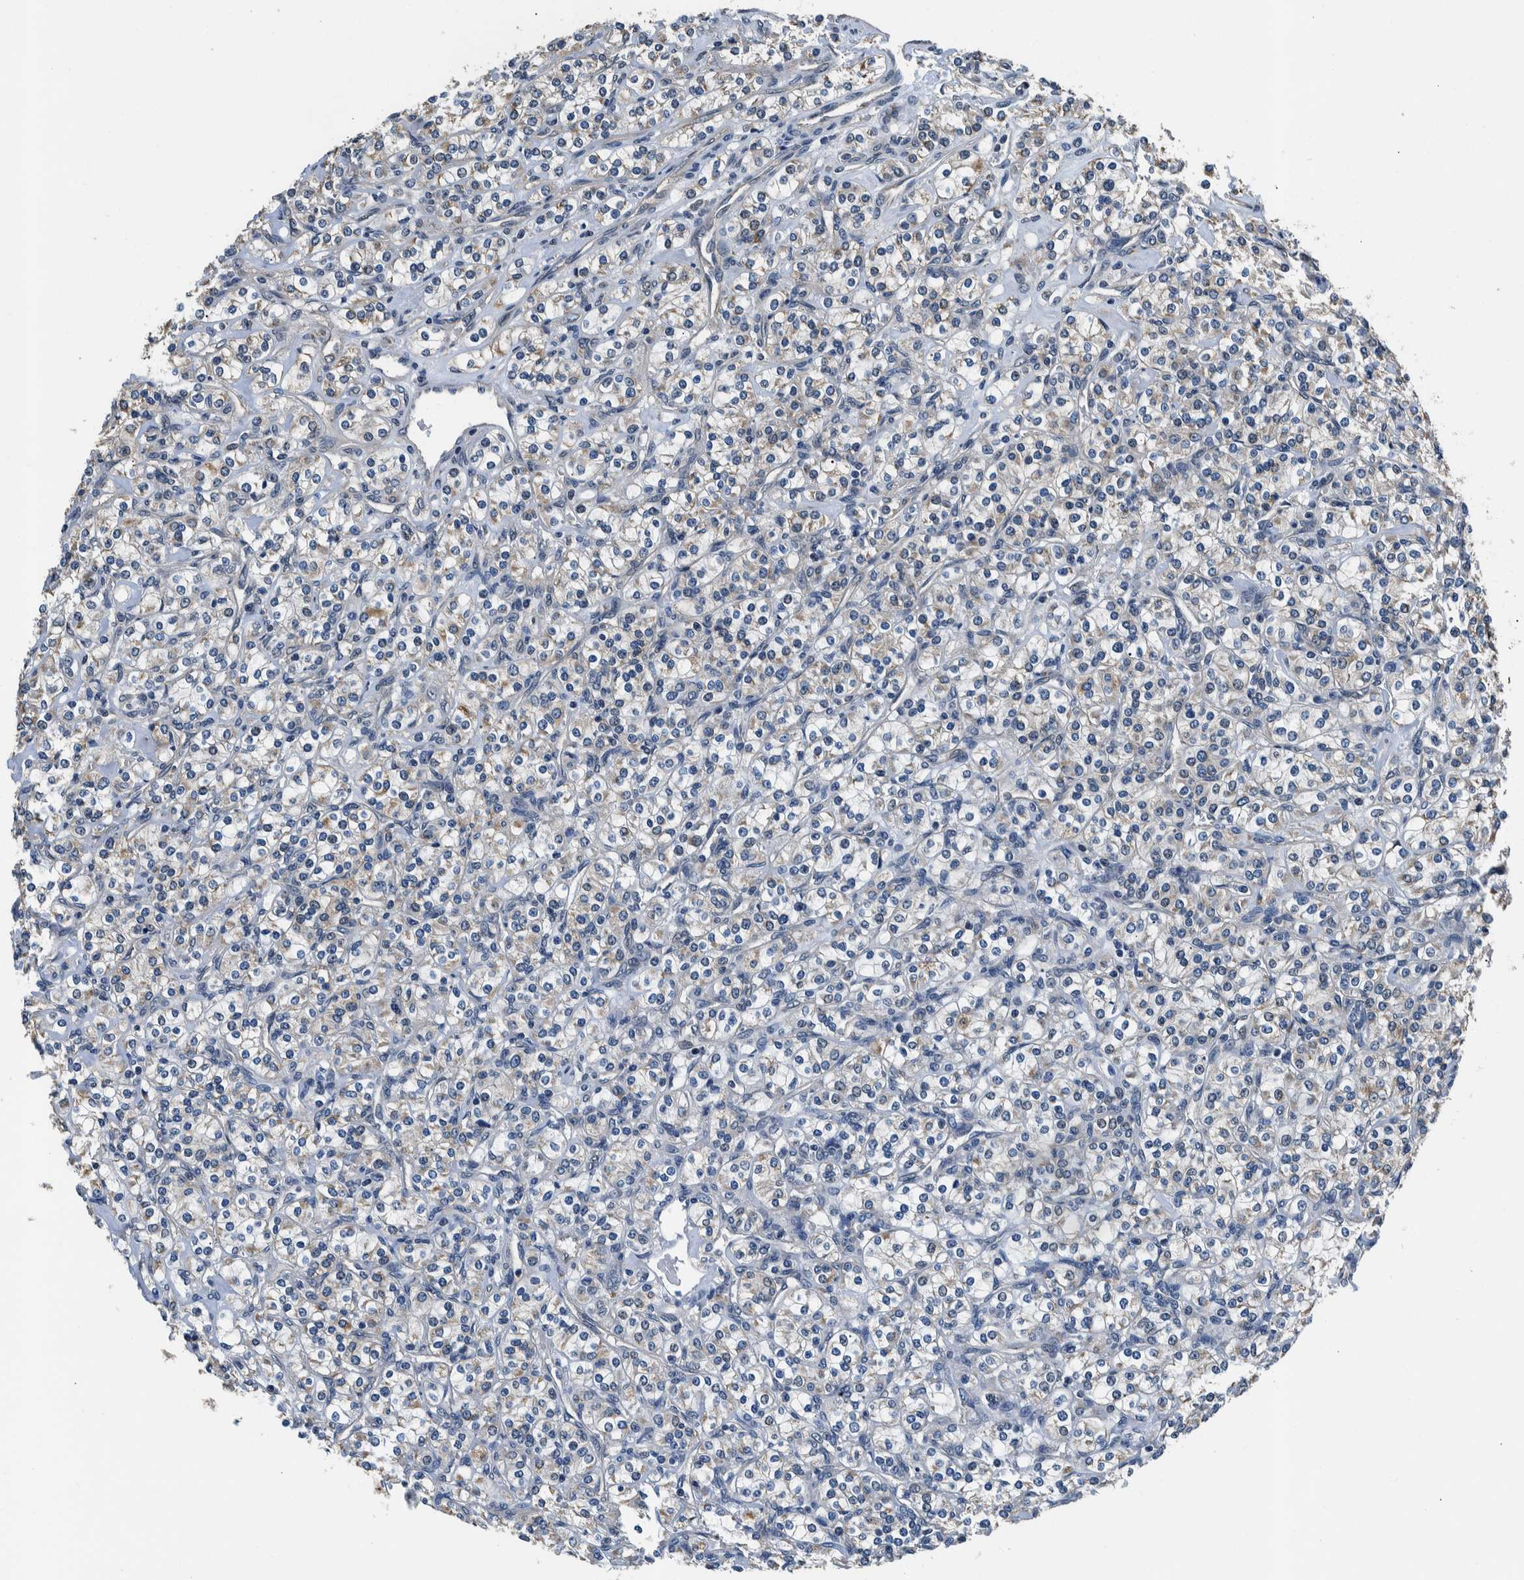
{"staining": {"intensity": "weak", "quantity": "<25%", "location": "cytoplasmic/membranous"}, "tissue": "renal cancer", "cell_type": "Tumor cells", "image_type": "cancer", "snomed": [{"axis": "morphology", "description": "Adenocarcinoma, NOS"}, {"axis": "topography", "description": "Kidney"}], "caption": "Tumor cells show no significant protein staining in renal adenocarcinoma.", "gene": "NIBAN2", "patient": {"sex": "male", "age": 77}}